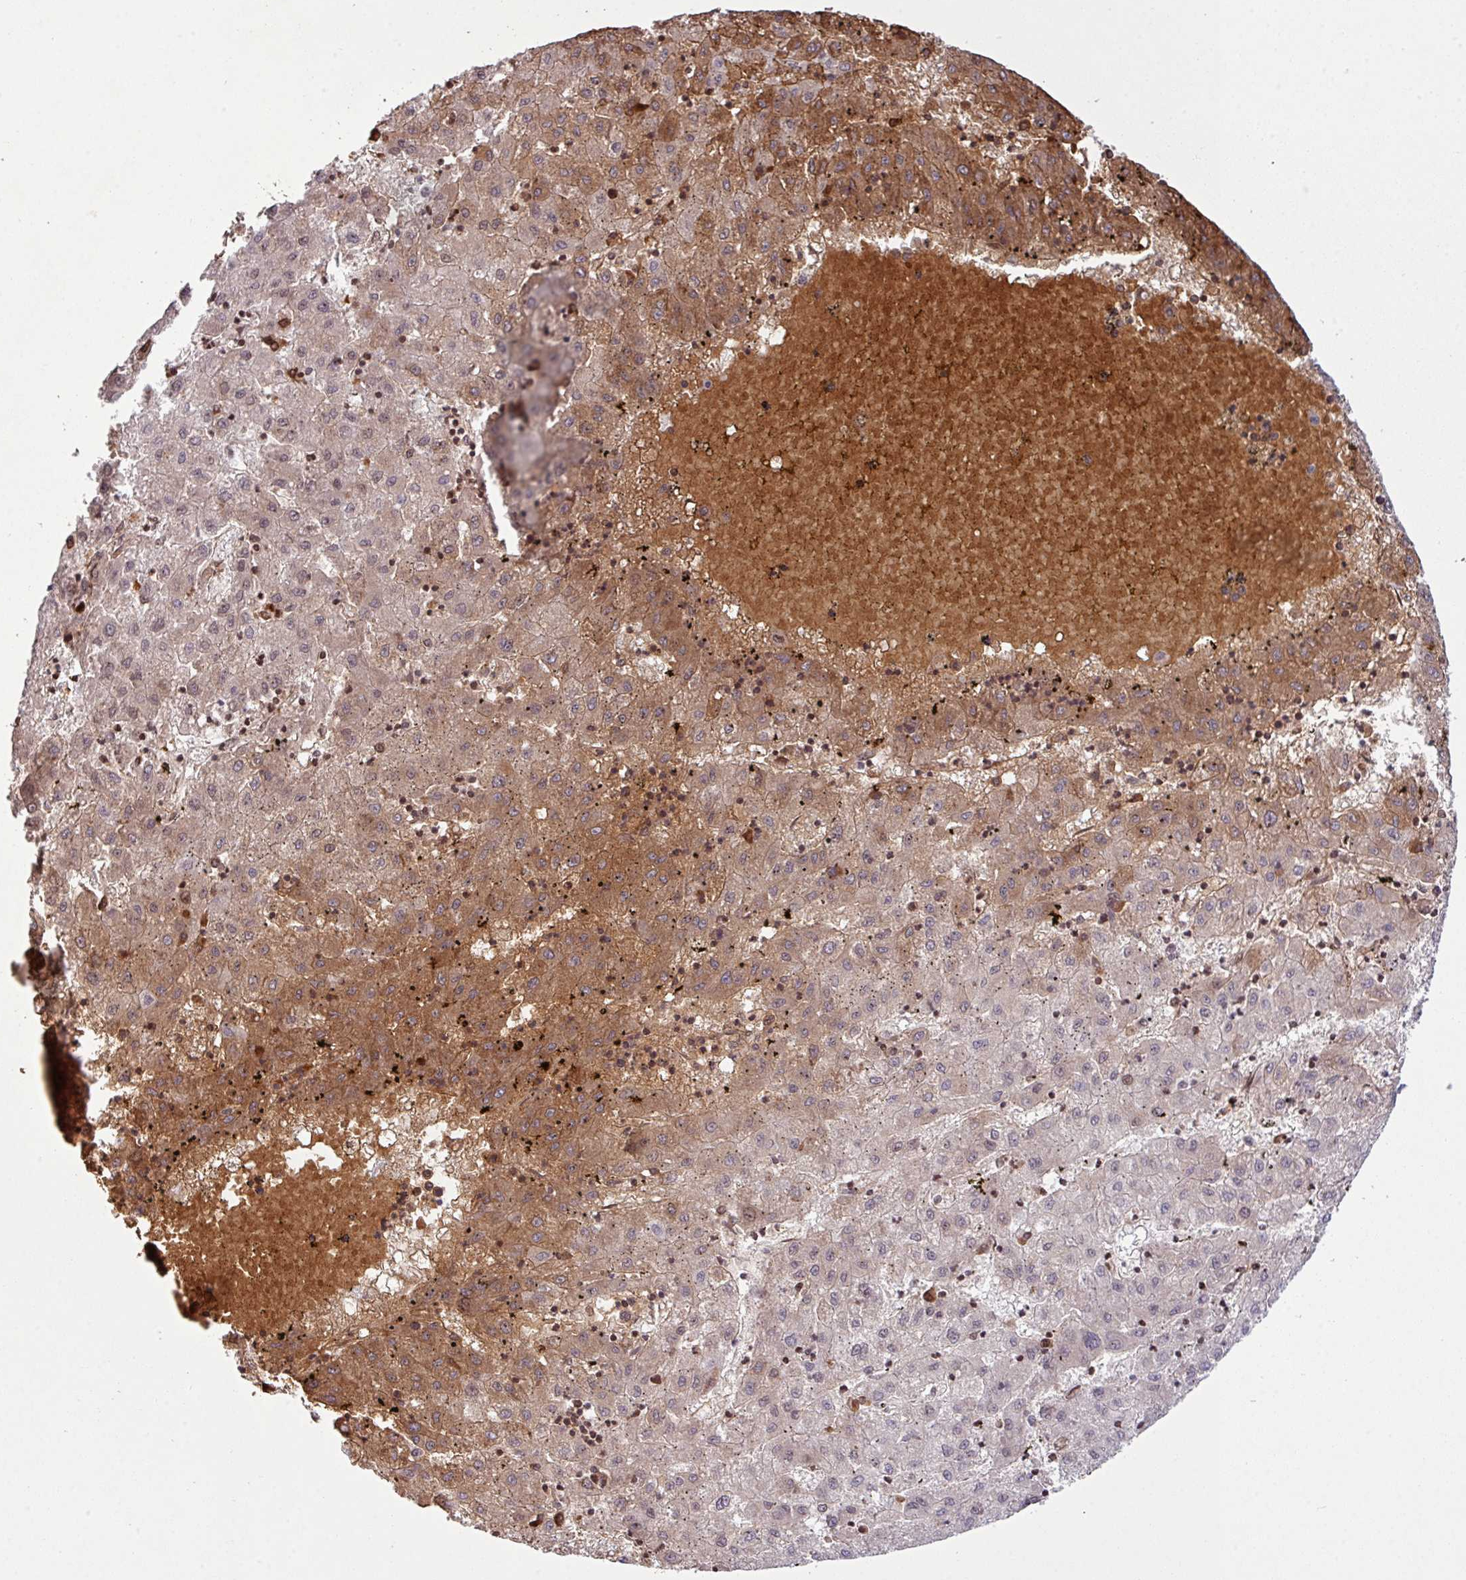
{"staining": {"intensity": "moderate", "quantity": ">75%", "location": "cytoplasmic/membranous"}, "tissue": "liver cancer", "cell_type": "Tumor cells", "image_type": "cancer", "snomed": [{"axis": "morphology", "description": "Carcinoma, Hepatocellular, NOS"}, {"axis": "topography", "description": "Liver"}], "caption": "Liver cancer stained with a protein marker reveals moderate staining in tumor cells.", "gene": "PRDM5", "patient": {"sex": "male", "age": 72}}